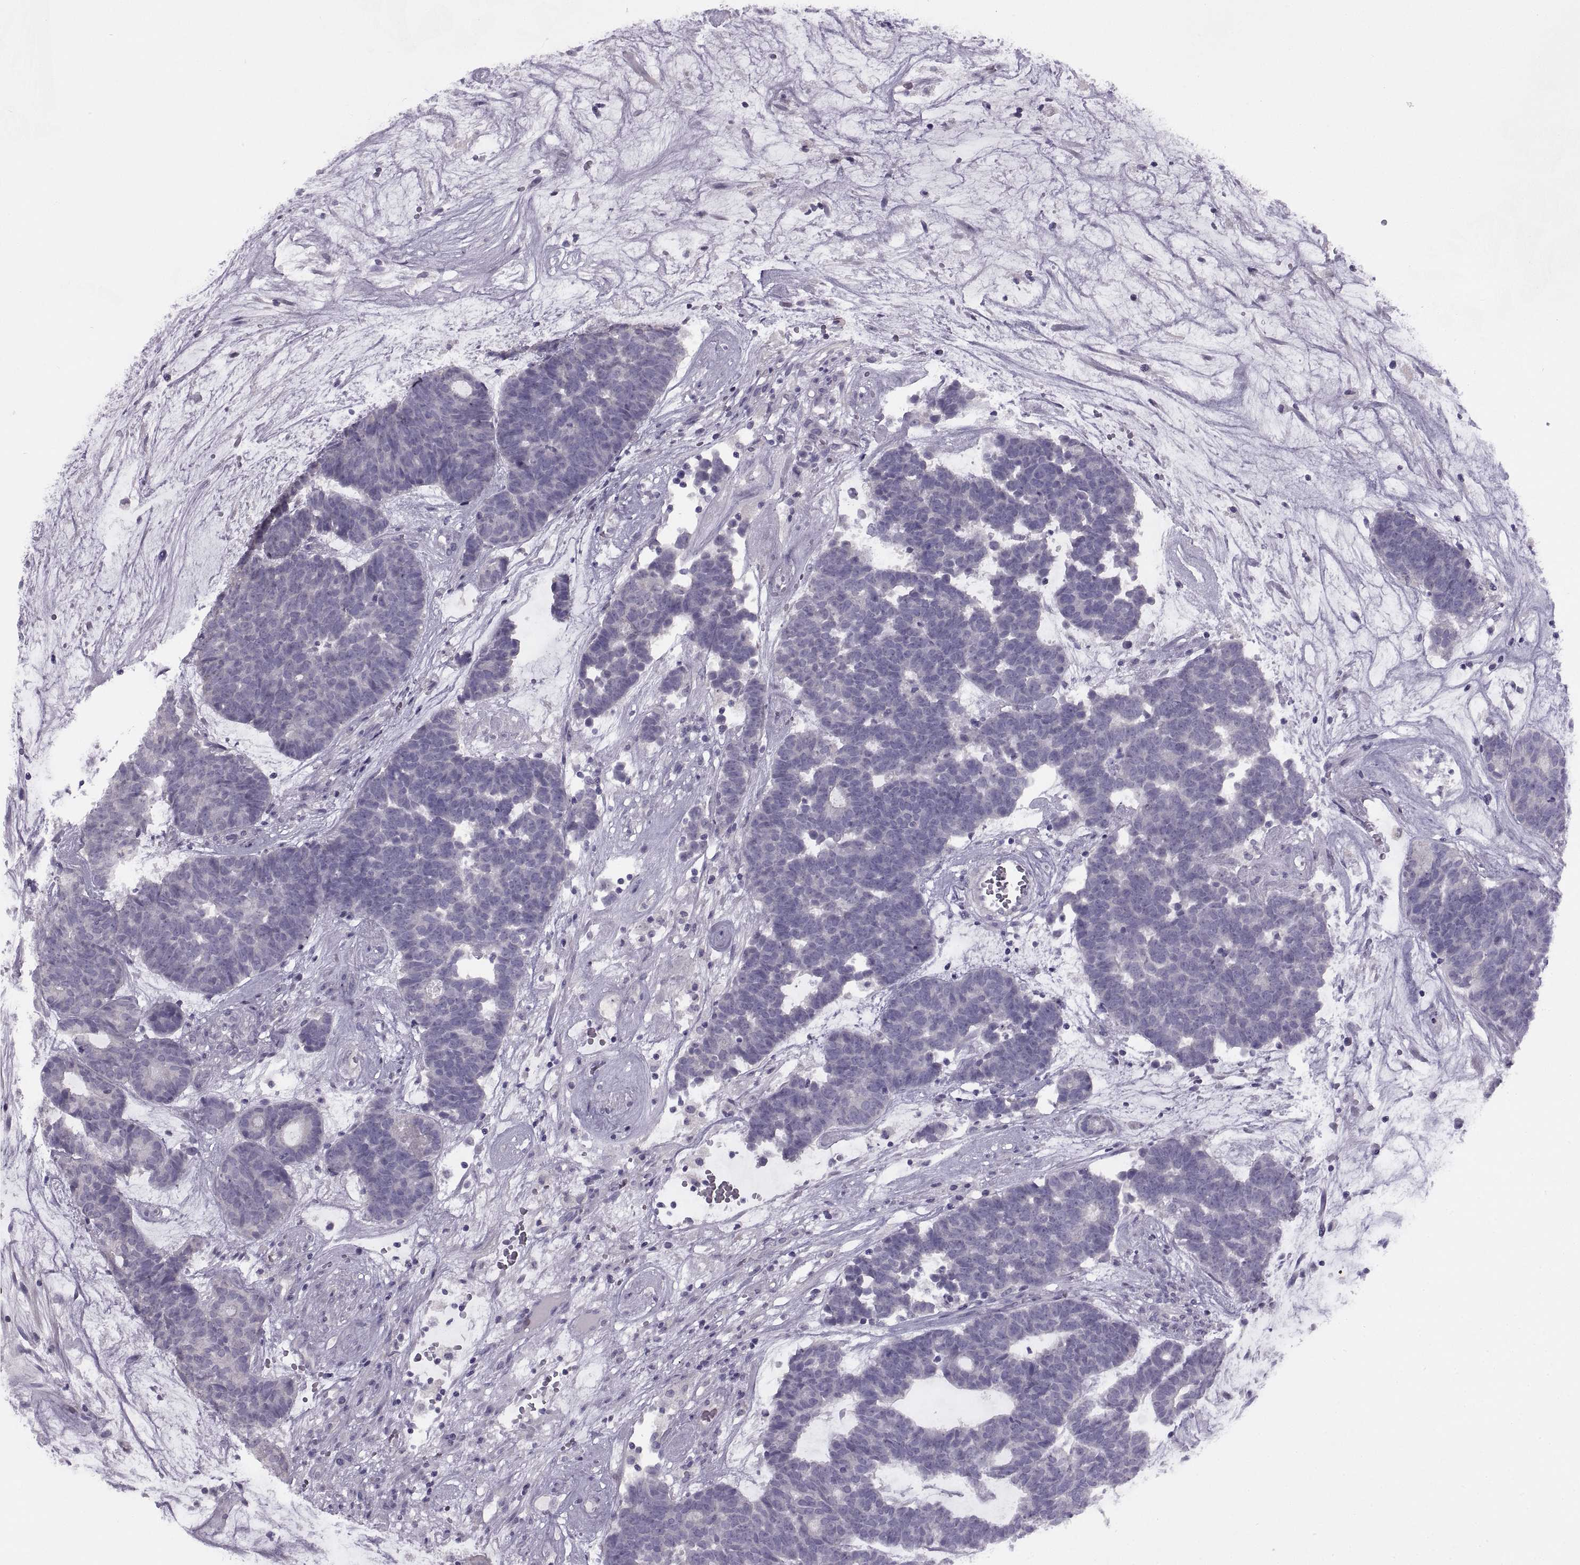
{"staining": {"intensity": "negative", "quantity": "none", "location": "none"}, "tissue": "head and neck cancer", "cell_type": "Tumor cells", "image_type": "cancer", "snomed": [{"axis": "morphology", "description": "Adenocarcinoma, NOS"}, {"axis": "topography", "description": "Head-Neck"}], "caption": "Immunohistochemistry of human adenocarcinoma (head and neck) displays no positivity in tumor cells. The staining was performed using DAB to visualize the protein expression in brown, while the nuclei were stained in blue with hematoxylin (Magnification: 20x).", "gene": "BSPH1", "patient": {"sex": "female", "age": 81}}